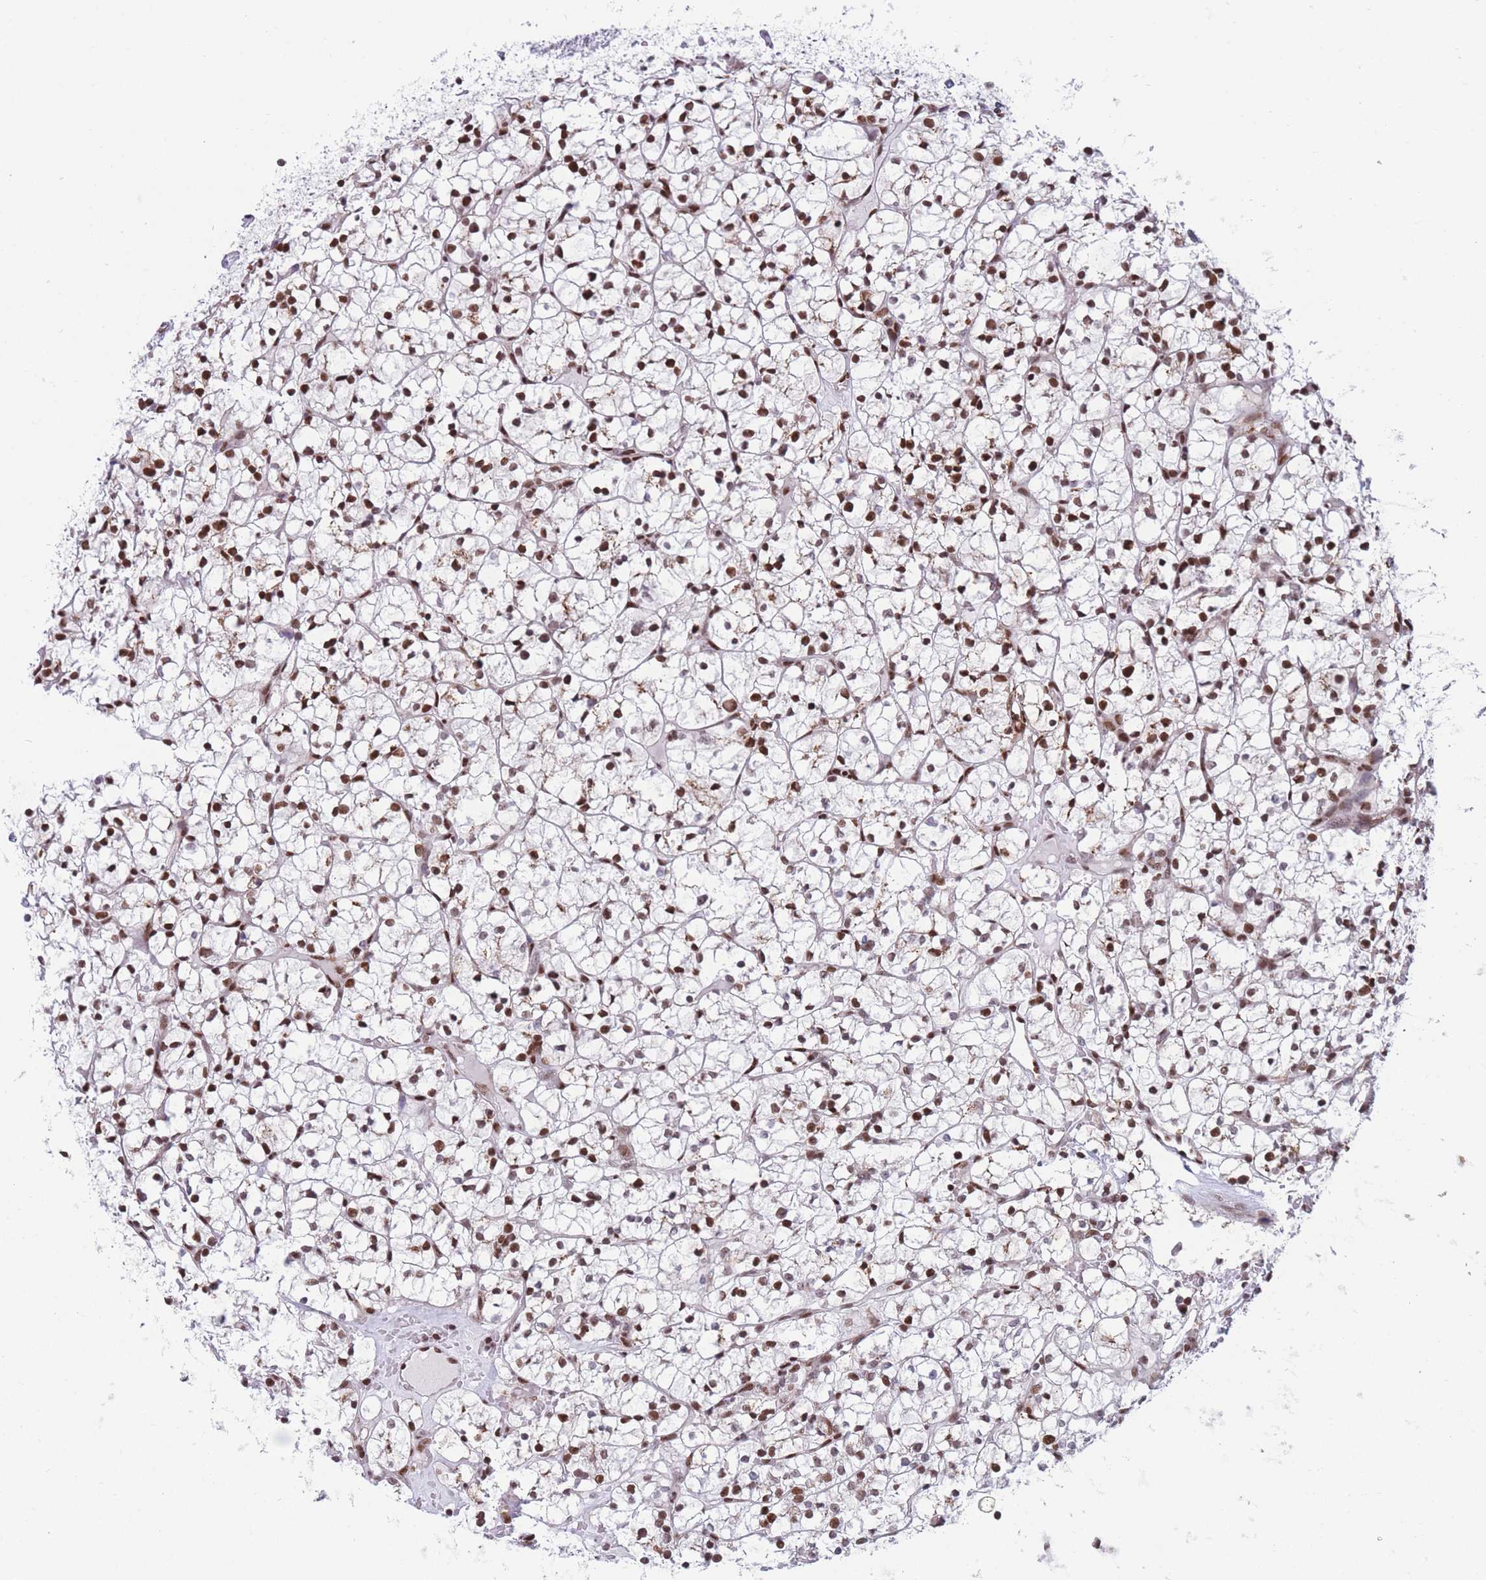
{"staining": {"intensity": "strong", "quantity": ">75%", "location": "nuclear"}, "tissue": "renal cancer", "cell_type": "Tumor cells", "image_type": "cancer", "snomed": [{"axis": "morphology", "description": "Adenocarcinoma, NOS"}, {"axis": "topography", "description": "Kidney"}], "caption": "IHC image of neoplastic tissue: human renal cancer (adenocarcinoma) stained using IHC reveals high levels of strong protein expression localized specifically in the nuclear of tumor cells, appearing as a nuclear brown color.", "gene": "DNAJC3", "patient": {"sex": "female", "age": 64}}